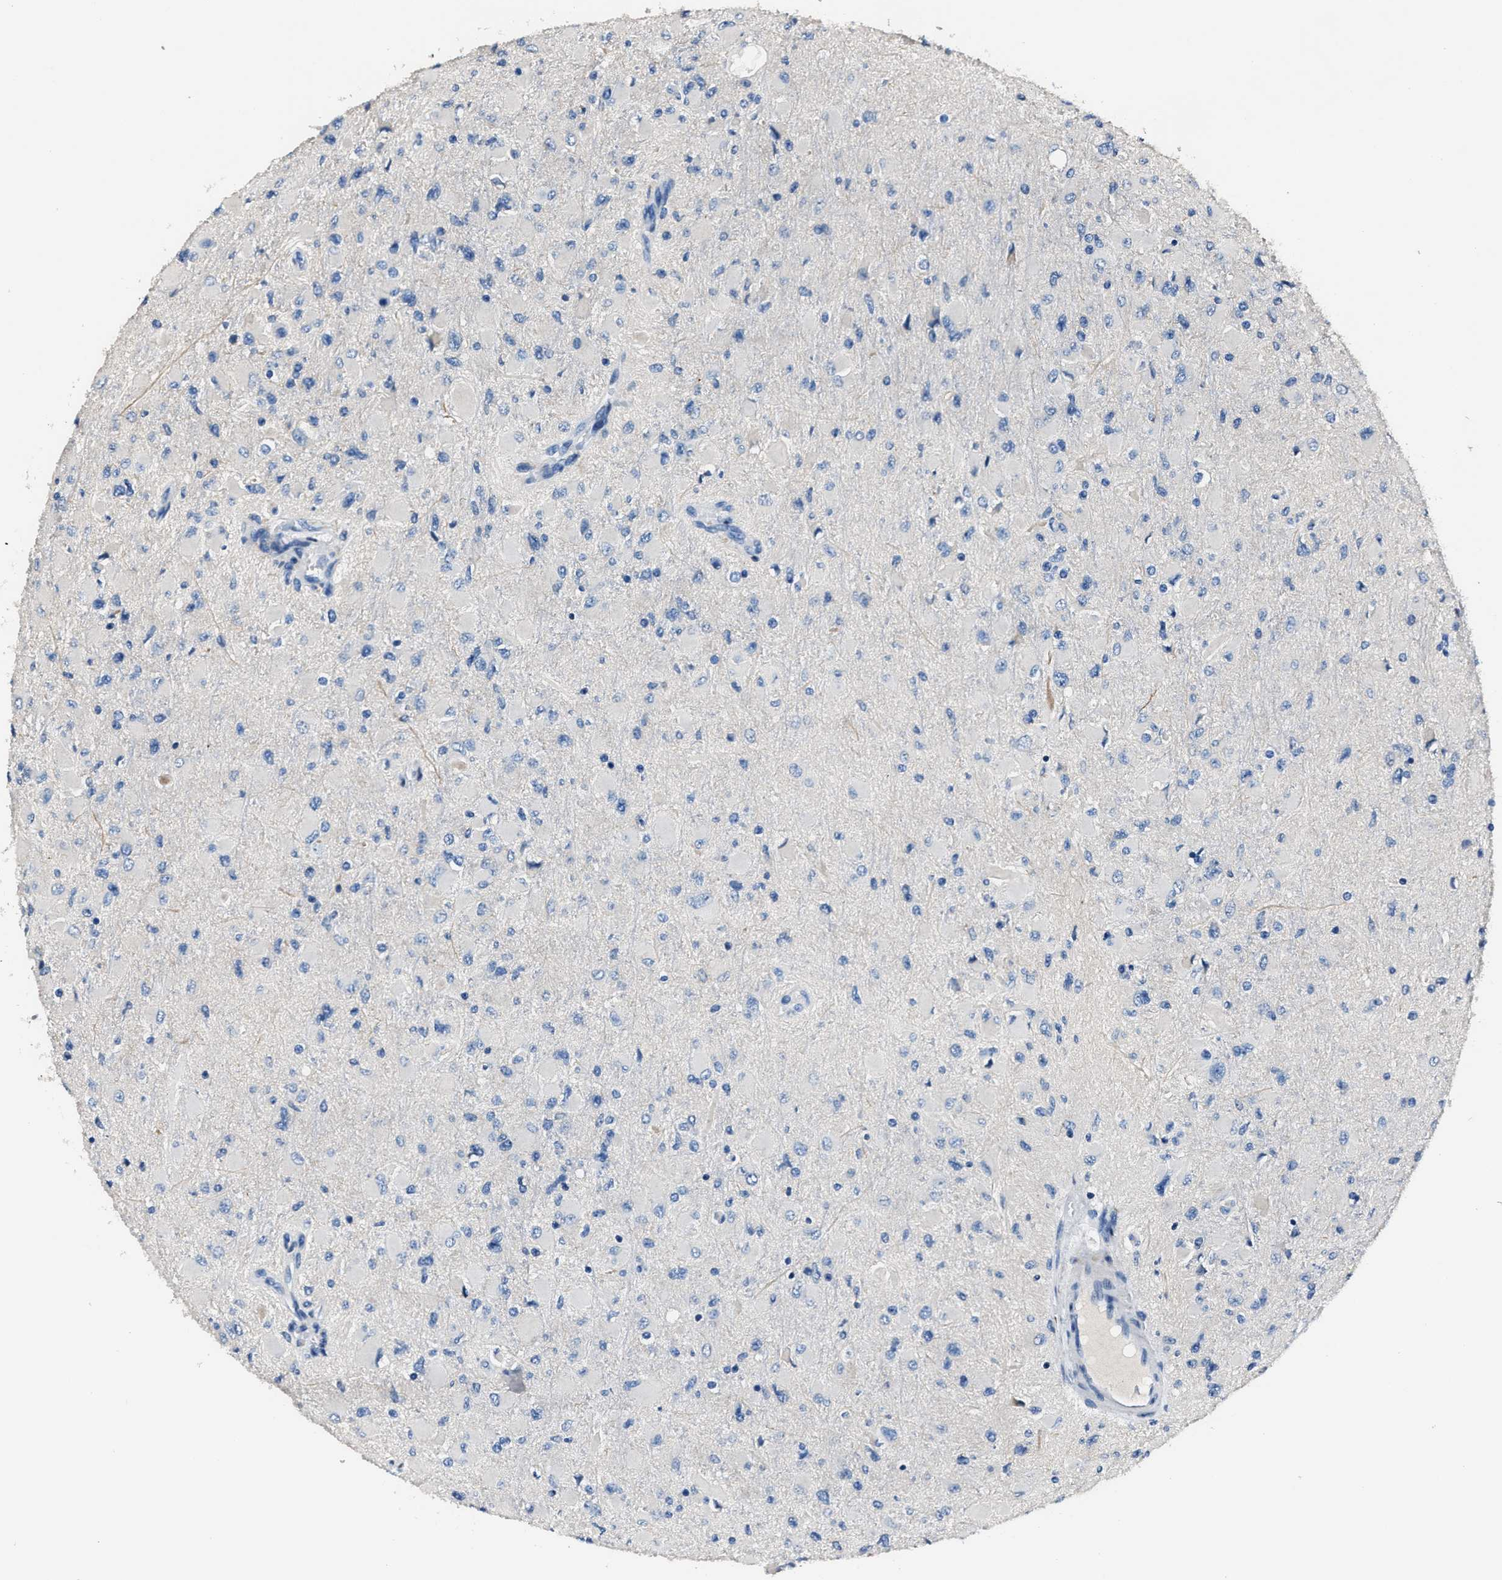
{"staining": {"intensity": "negative", "quantity": "none", "location": "none"}, "tissue": "glioma", "cell_type": "Tumor cells", "image_type": "cancer", "snomed": [{"axis": "morphology", "description": "Glioma, malignant, High grade"}, {"axis": "topography", "description": "Cerebral cortex"}], "caption": "Tumor cells show no significant staining in malignant high-grade glioma.", "gene": "DNAJC24", "patient": {"sex": "female", "age": 36}}